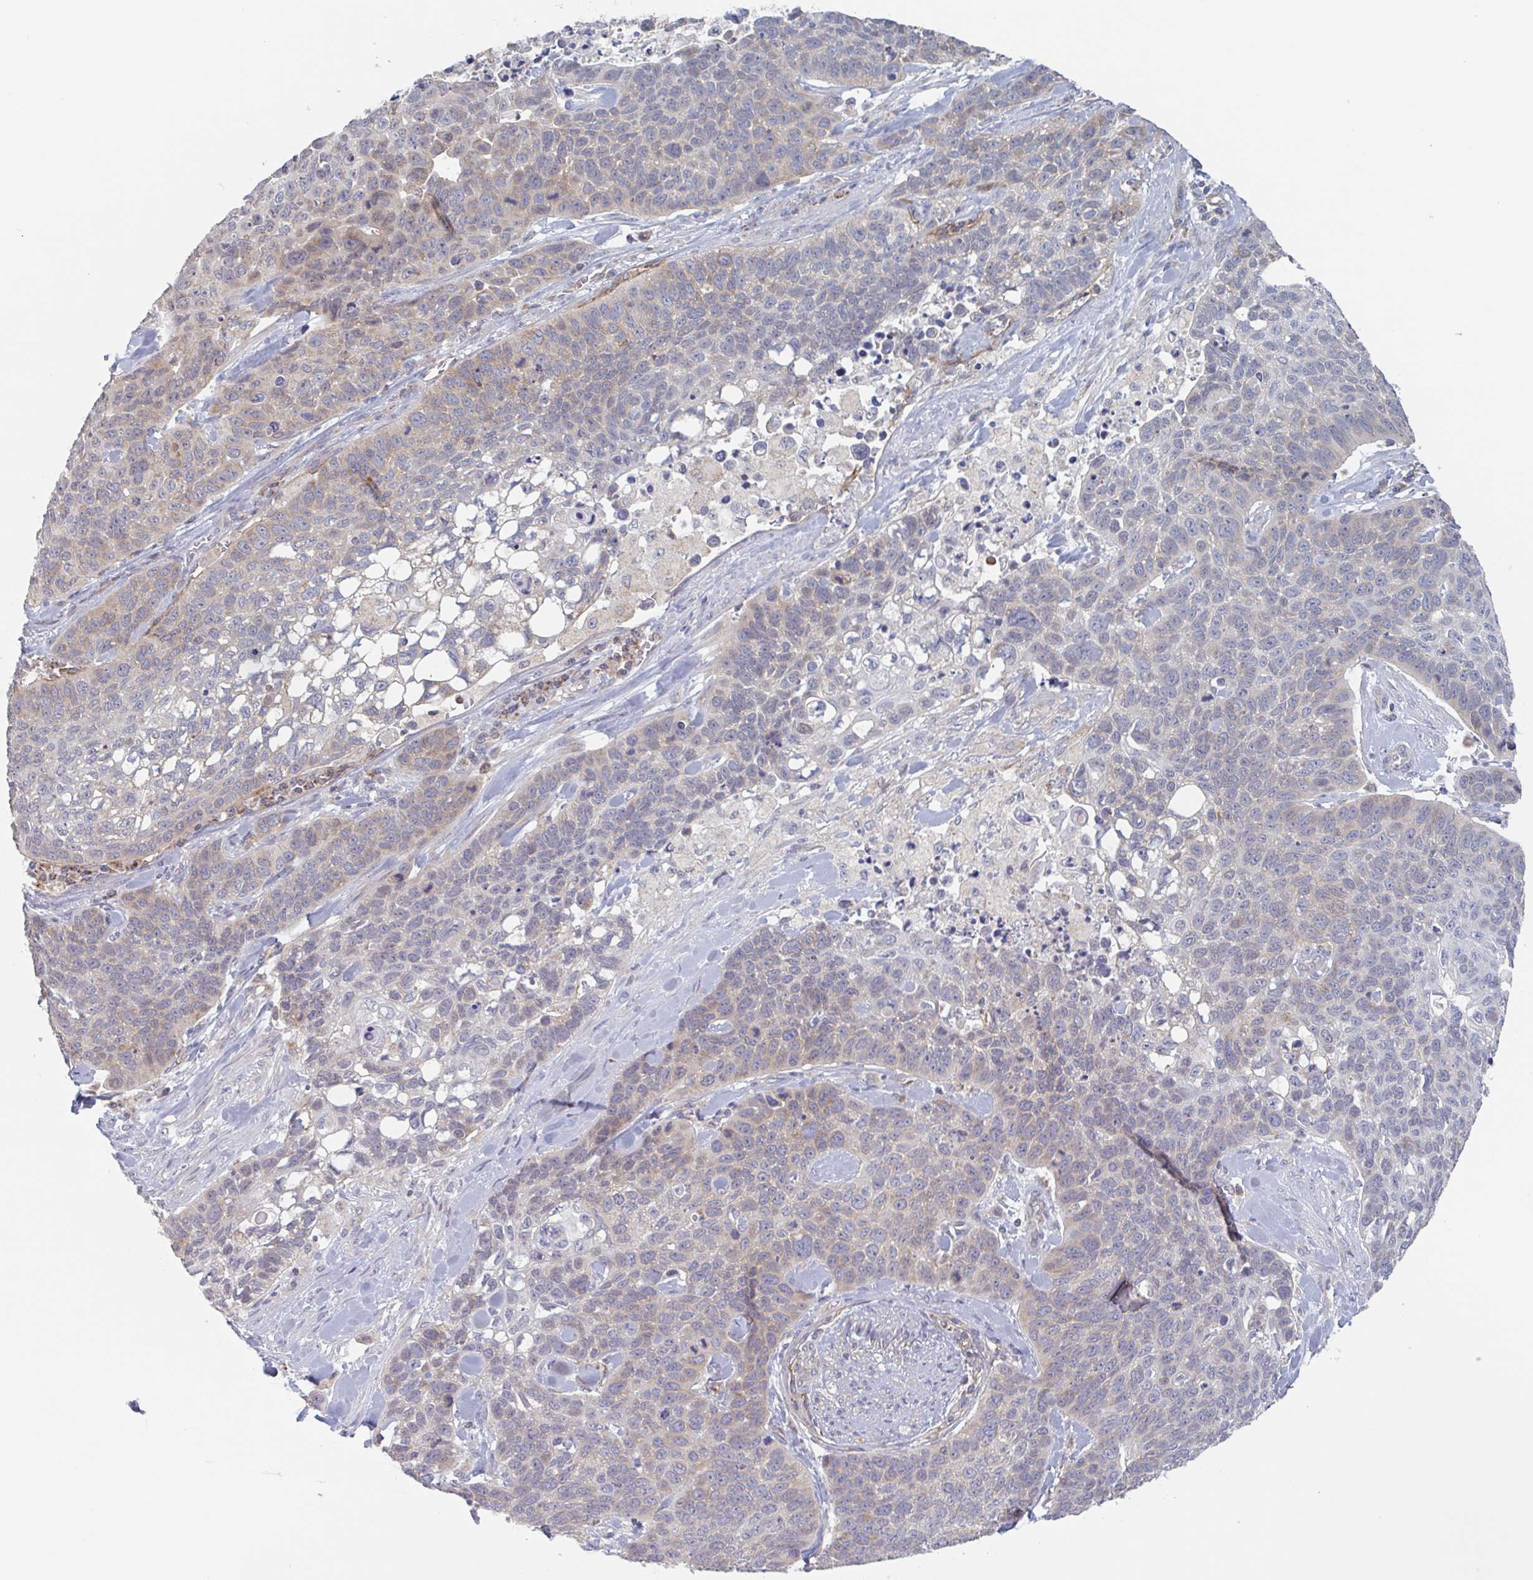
{"staining": {"intensity": "weak", "quantity": "25%-75%", "location": "cytoplasmic/membranous"}, "tissue": "lung cancer", "cell_type": "Tumor cells", "image_type": "cancer", "snomed": [{"axis": "morphology", "description": "Squamous cell carcinoma, NOS"}, {"axis": "topography", "description": "Lung"}], "caption": "Protein expression analysis of squamous cell carcinoma (lung) exhibits weak cytoplasmic/membranous expression in approximately 25%-75% of tumor cells. (brown staining indicates protein expression, while blue staining denotes nuclei).", "gene": "SURF1", "patient": {"sex": "male", "age": 62}}